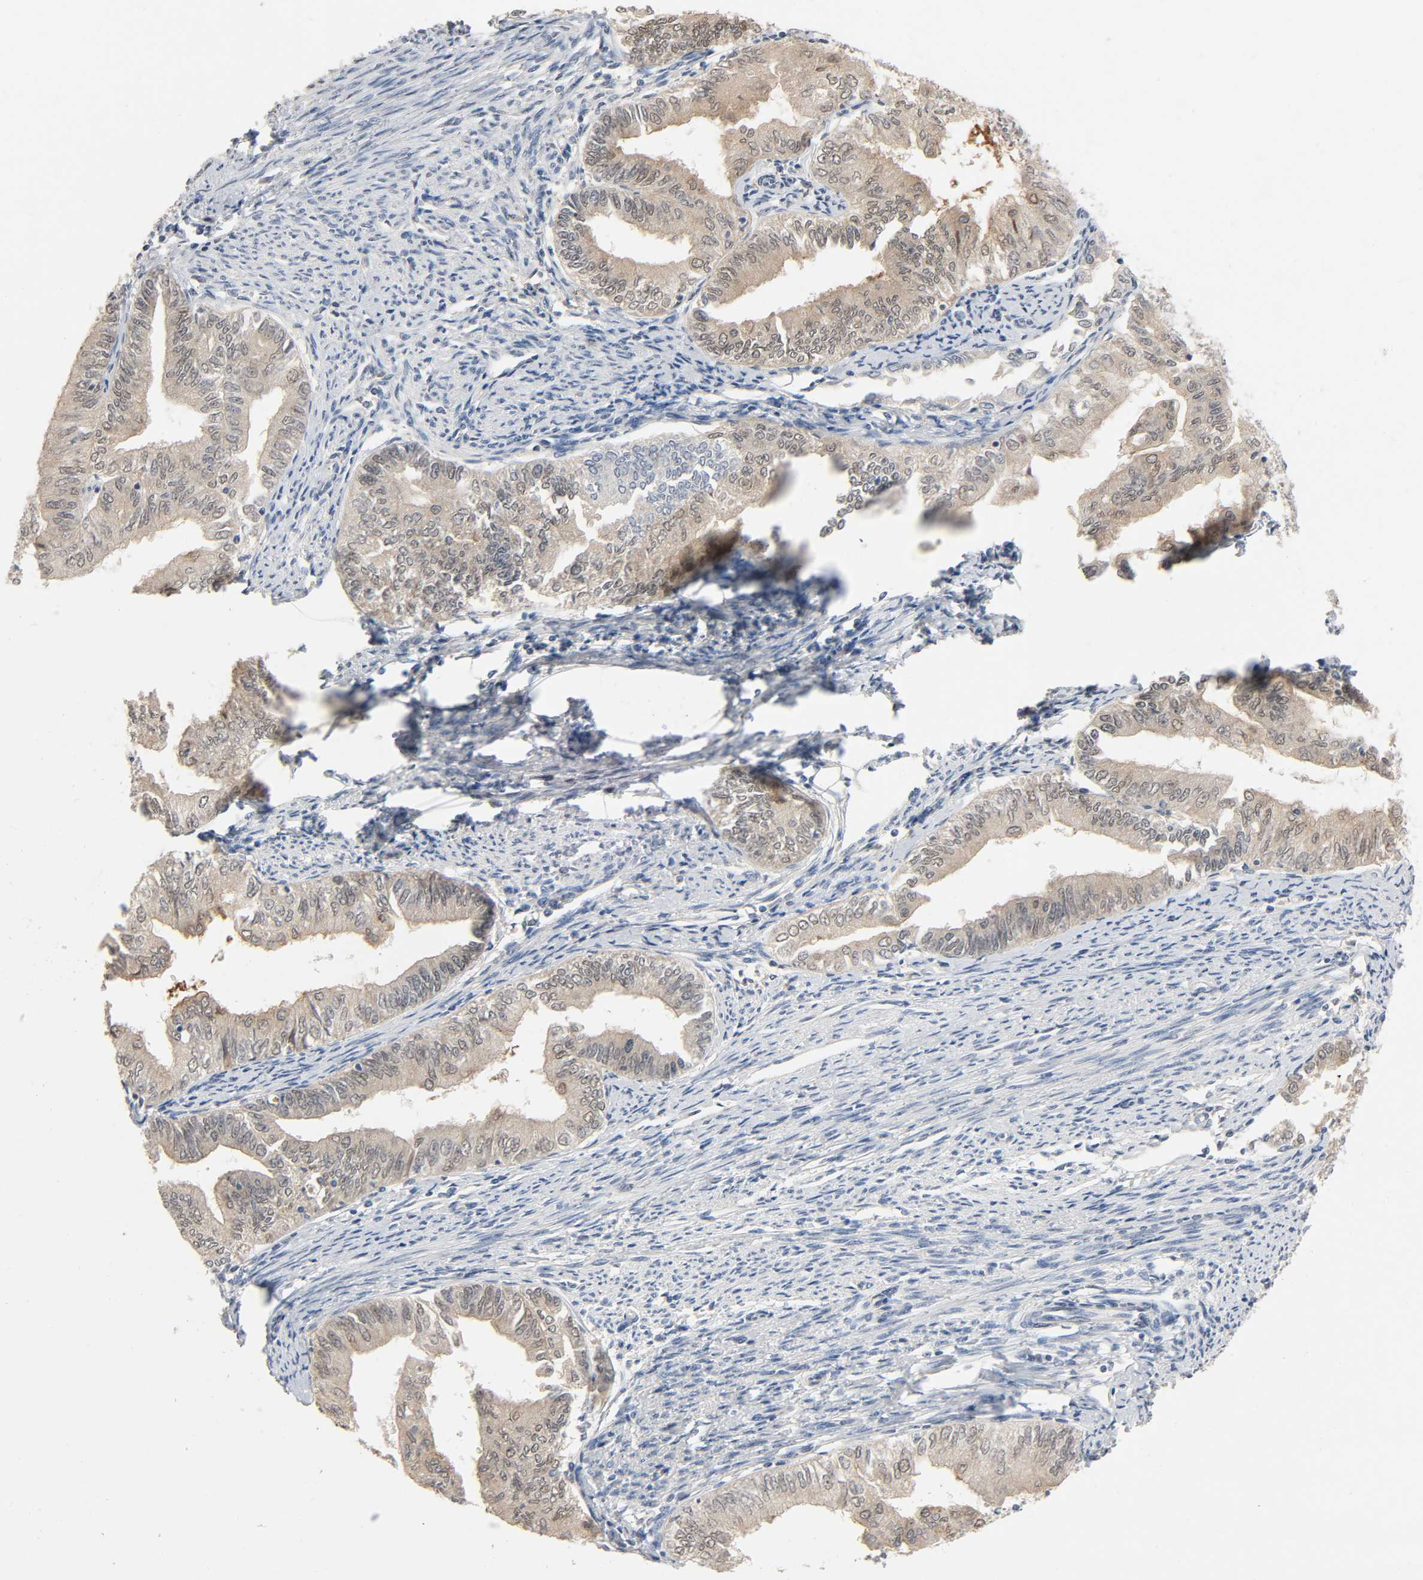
{"staining": {"intensity": "moderate", "quantity": "25%-75%", "location": "cytoplasmic/membranous"}, "tissue": "endometrial cancer", "cell_type": "Tumor cells", "image_type": "cancer", "snomed": [{"axis": "morphology", "description": "Adenocarcinoma, NOS"}, {"axis": "topography", "description": "Endometrium"}], "caption": "Adenocarcinoma (endometrial) tissue displays moderate cytoplasmic/membranous positivity in about 25%-75% of tumor cells", "gene": "MAGEA8", "patient": {"sex": "female", "age": 66}}